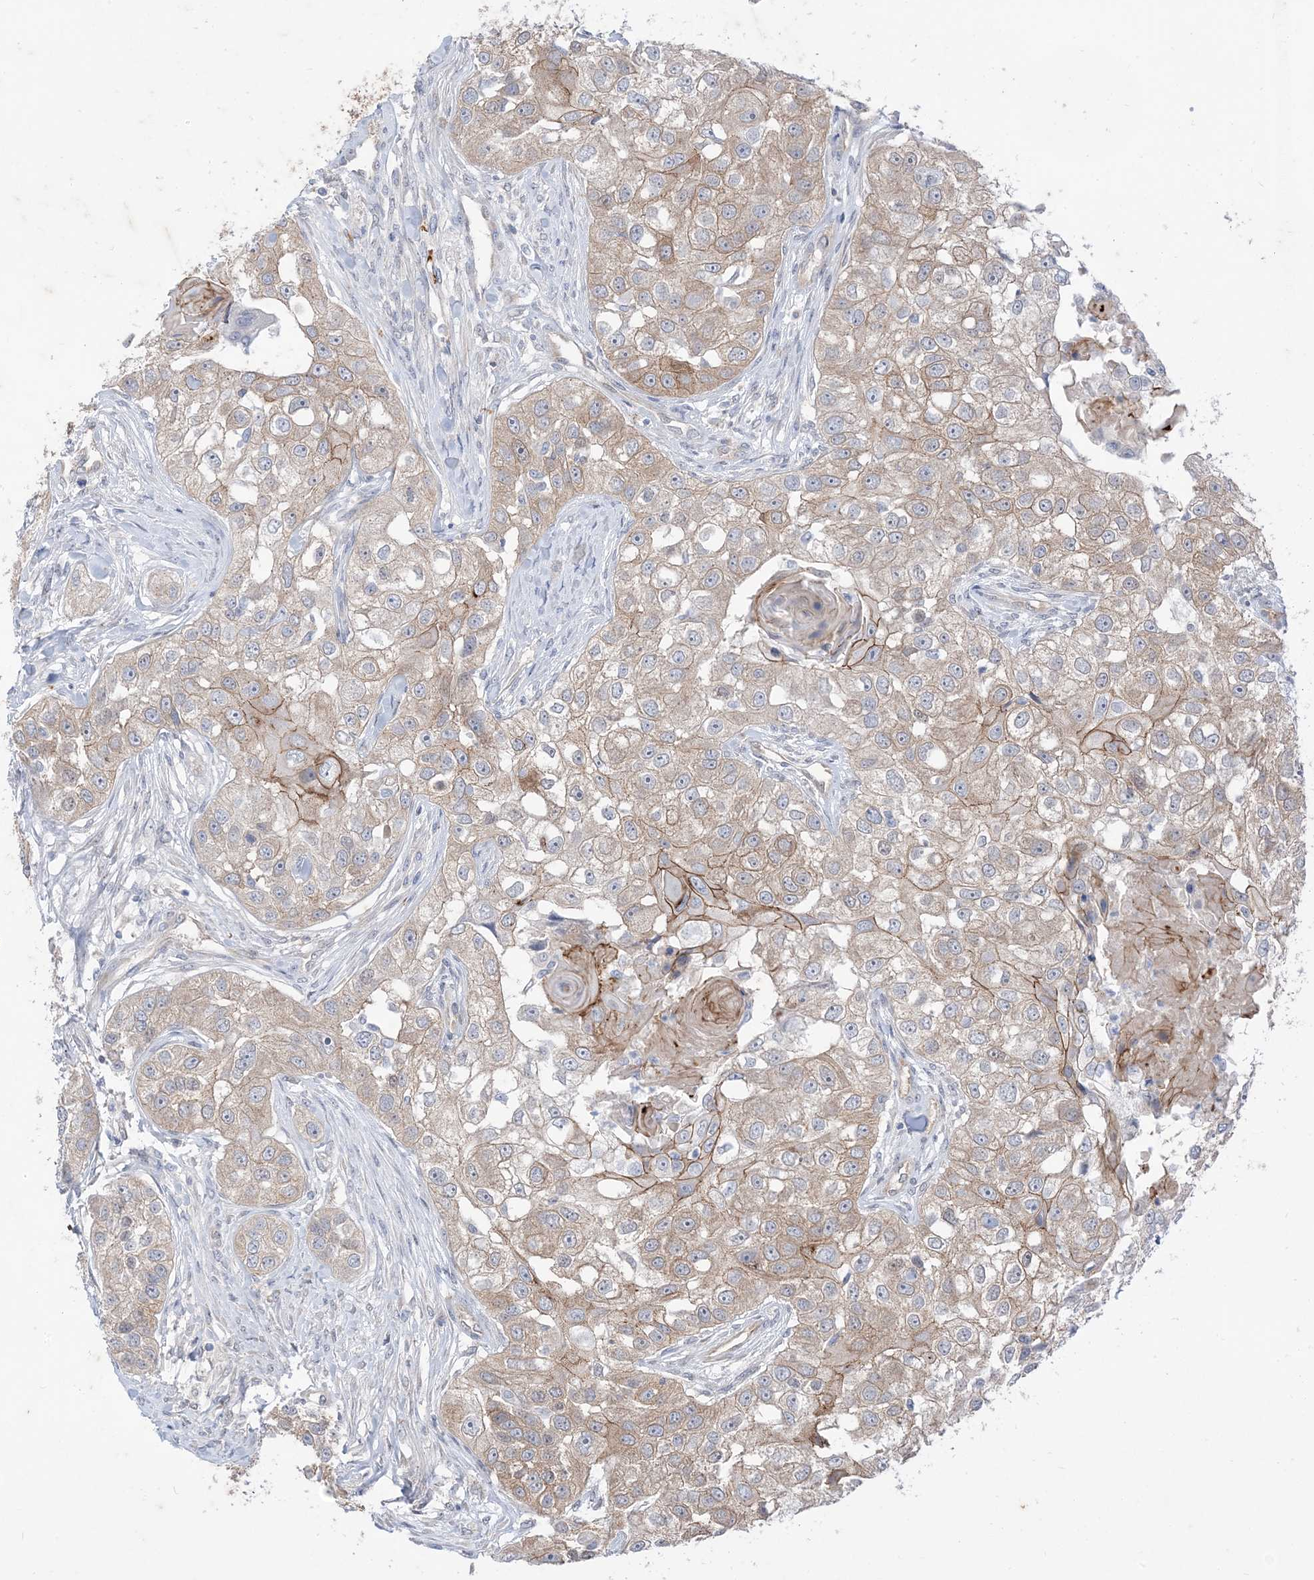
{"staining": {"intensity": "moderate", "quantity": "<25%", "location": "cytoplasmic/membranous"}, "tissue": "head and neck cancer", "cell_type": "Tumor cells", "image_type": "cancer", "snomed": [{"axis": "morphology", "description": "Normal tissue, NOS"}, {"axis": "morphology", "description": "Squamous cell carcinoma, NOS"}, {"axis": "topography", "description": "Skeletal muscle"}, {"axis": "topography", "description": "Head-Neck"}], "caption": "Head and neck cancer stained with DAB (3,3'-diaminobenzidine) immunohistochemistry (IHC) reveals low levels of moderate cytoplasmic/membranous staining in about <25% of tumor cells.", "gene": "RIN1", "patient": {"sex": "male", "age": 51}}